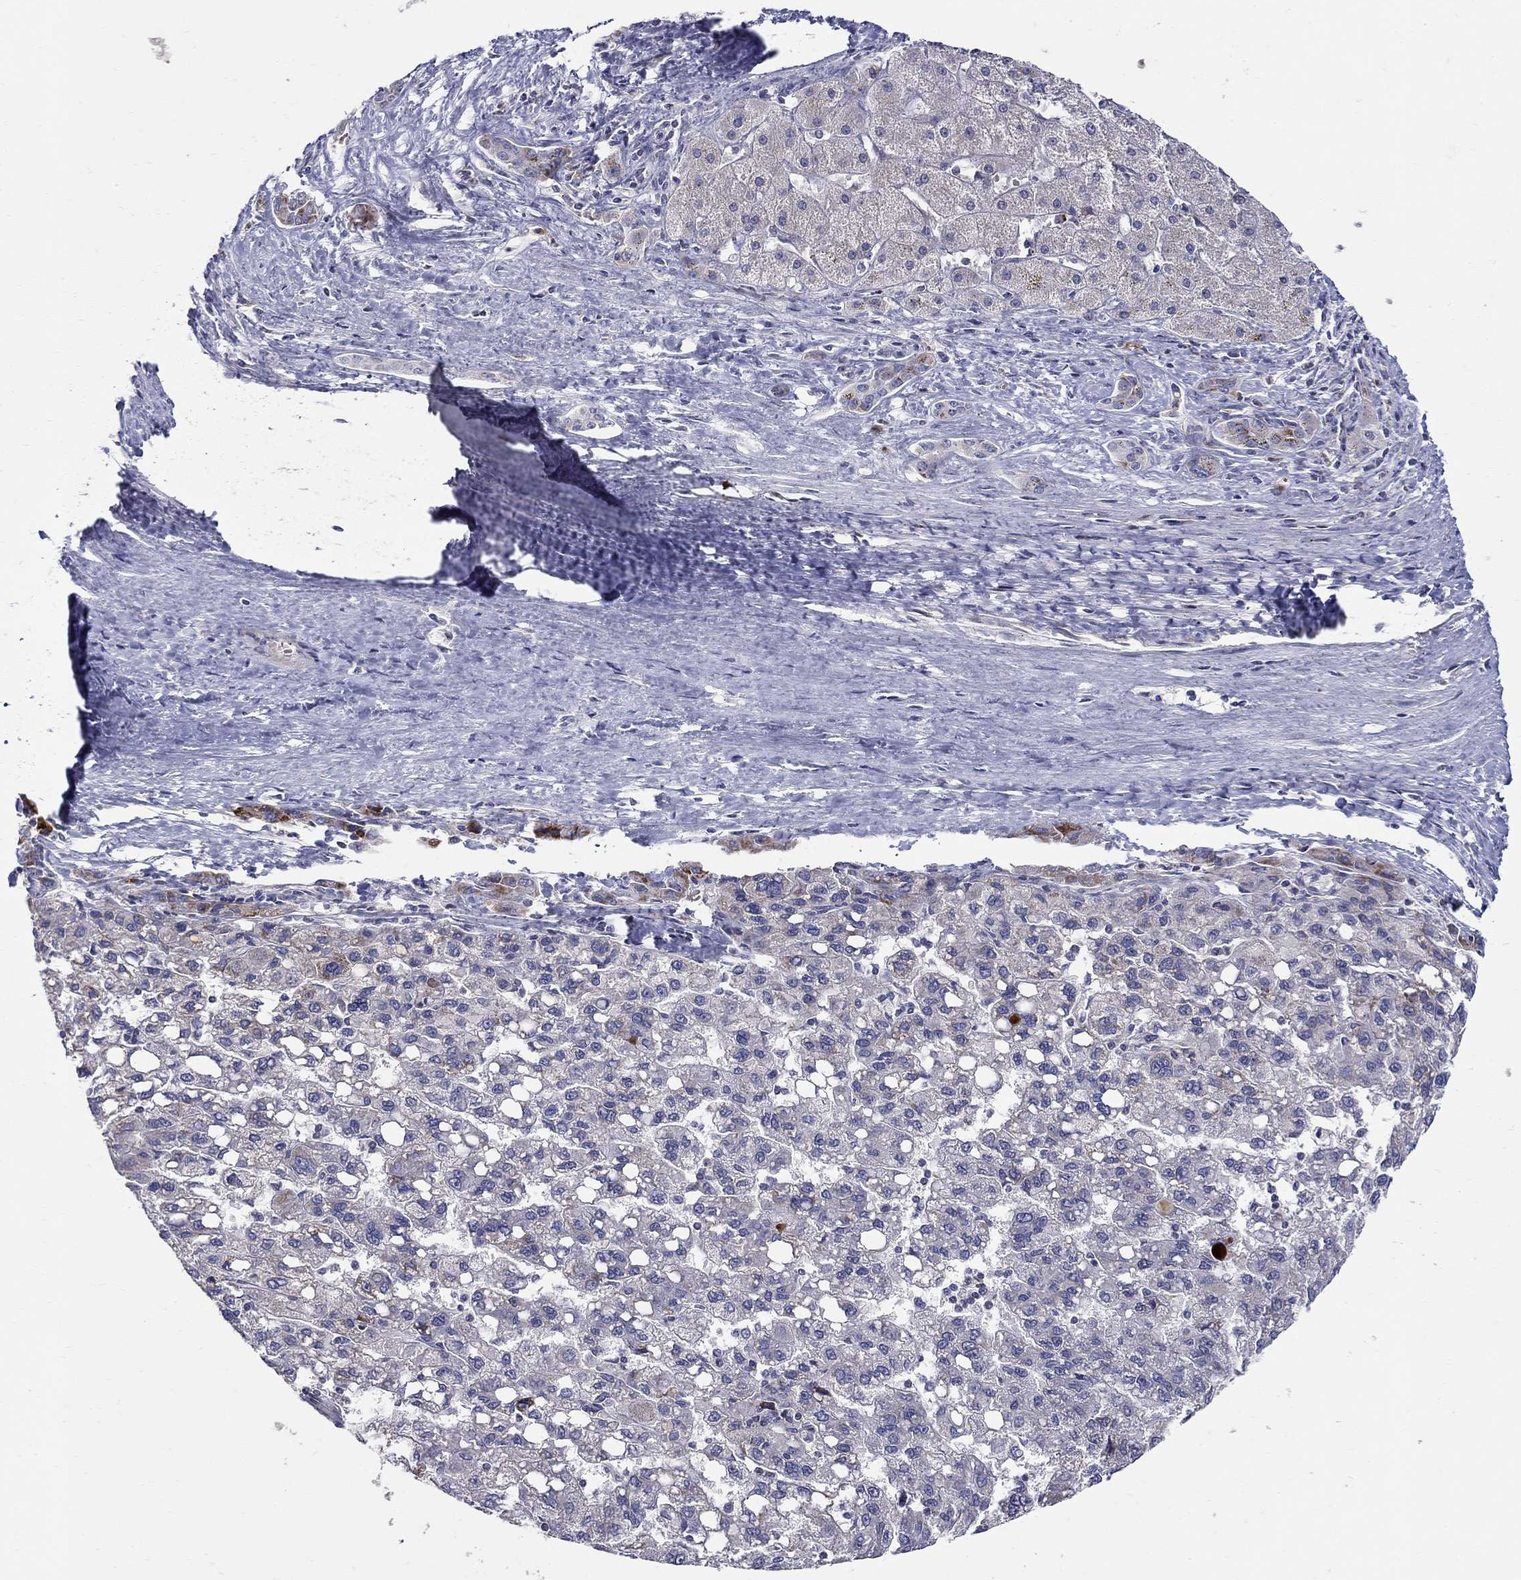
{"staining": {"intensity": "moderate", "quantity": "<25%", "location": "cytoplasmic/membranous"}, "tissue": "liver cancer", "cell_type": "Tumor cells", "image_type": "cancer", "snomed": [{"axis": "morphology", "description": "Carcinoma, Hepatocellular, NOS"}, {"axis": "topography", "description": "Liver"}], "caption": "Liver cancer (hepatocellular carcinoma) stained with a protein marker exhibits moderate staining in tumor cells.", "gene": "HMX2", "patient": {"sex": "female", "age": 82}}